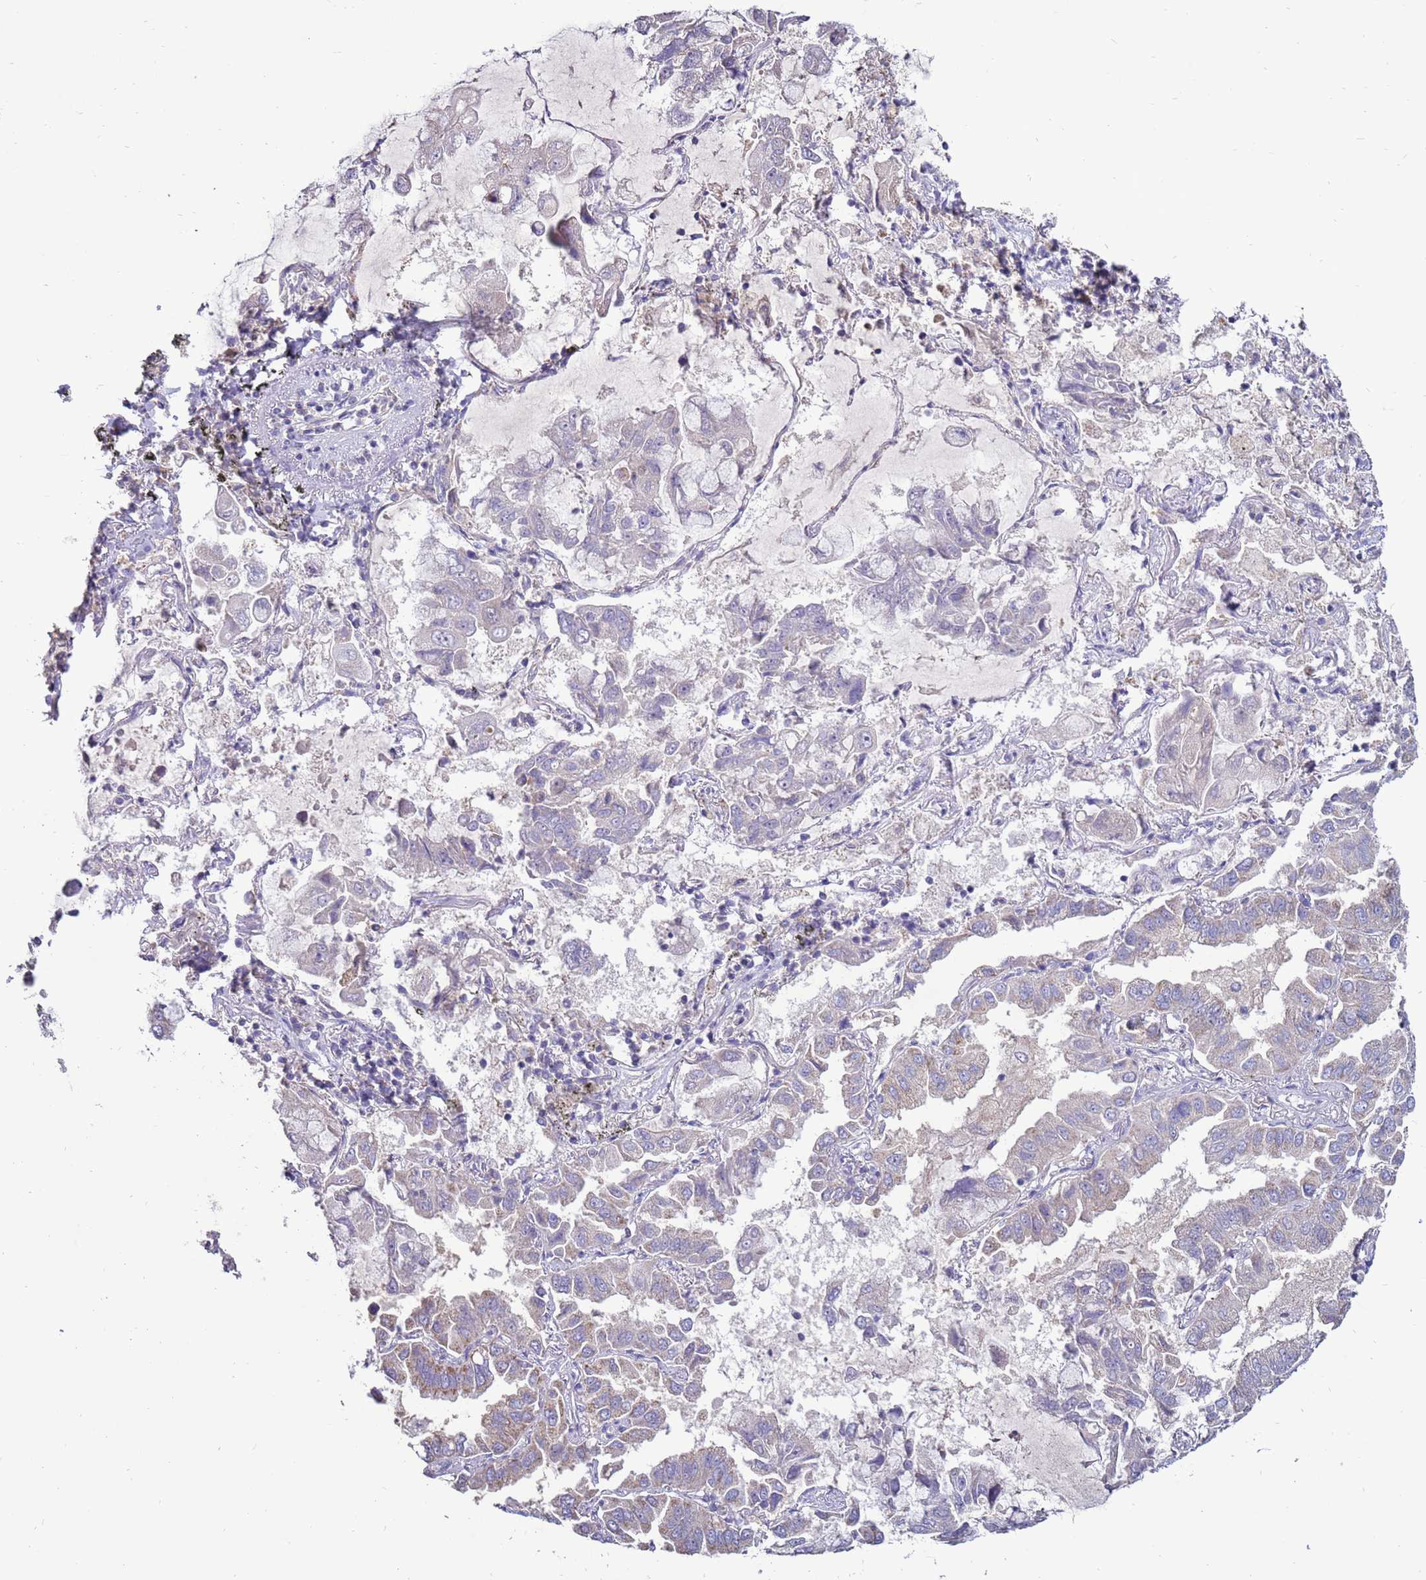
{"staining": {"intensity": "negative", "quantity": "none", "location": "none"}, "tissue": "lung cancer", "cell_type": "Tumor cells", "image_type": "cancer", "snomed": [{"axis": "morphology", "description": "Adenocarcinoma, NOS"}, {"axis": "topography", "description": "Lung"}], "caption": "Photomicrograph shows no significant protein staining in tumor cells of lung cancer (adenocarcinoma).", "gene": "TRAPPC4", "patient": {"sex": "male", "age": 64}}